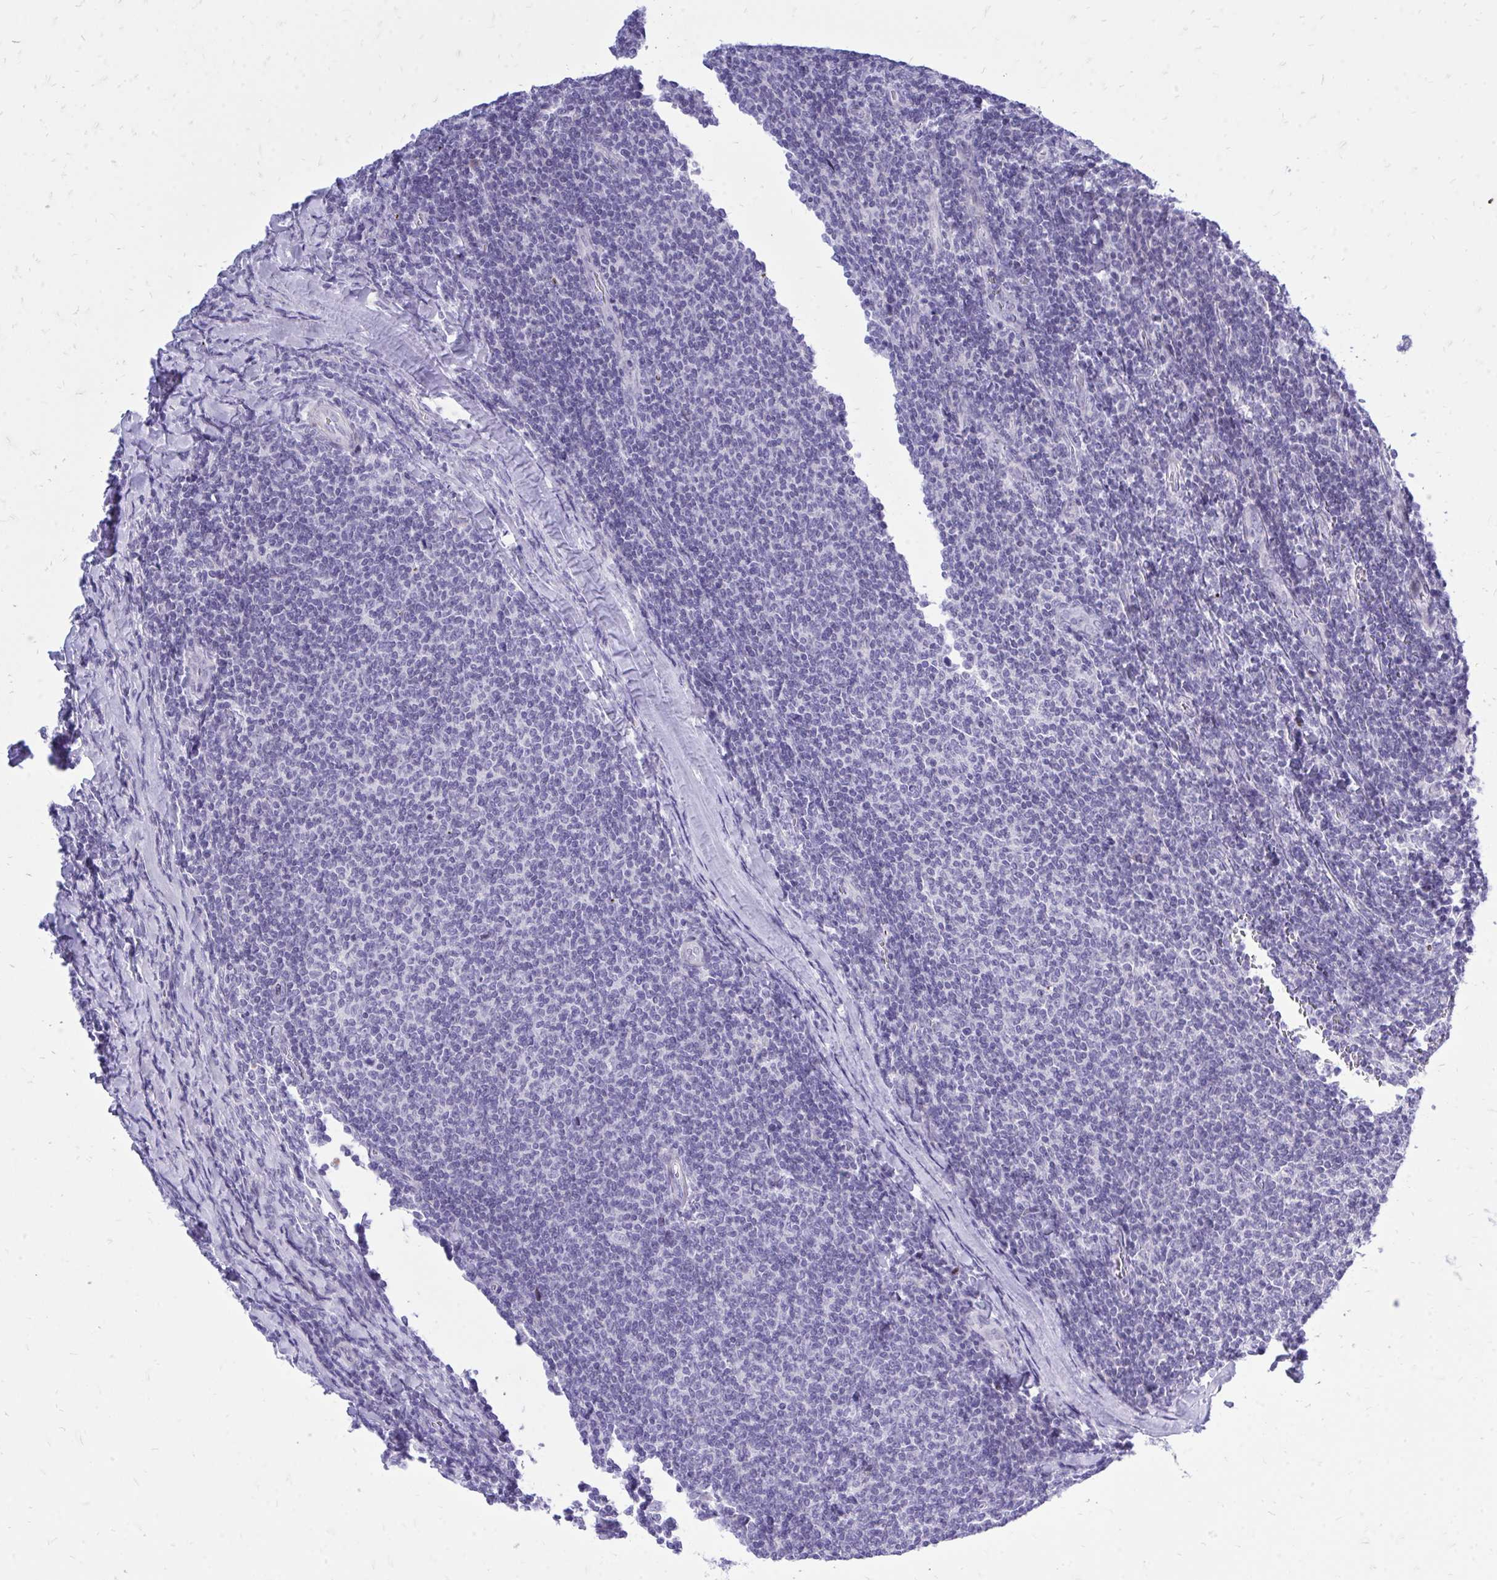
{"staining": {"intensity": "negative", "quantity": "none", "location": "none"}, "tissue": "lymphoma", "cell_type": "Tumor cells", "image_type": "cancer", "snomed": [{"axis": "morphology", "description": "Malignant lymphoma, non-Hodgkin's type, Low grade"}, {"axis": "topography", "description": "Lymph node"}], "caption": "This is a micrograph of IHC staining of low-grade malignant lymphoma, non-Hodgkin's type, which shows no expression in tumor cells.", "gene": "GABRA1", "patient": {"sex": "male", "age": 52}}